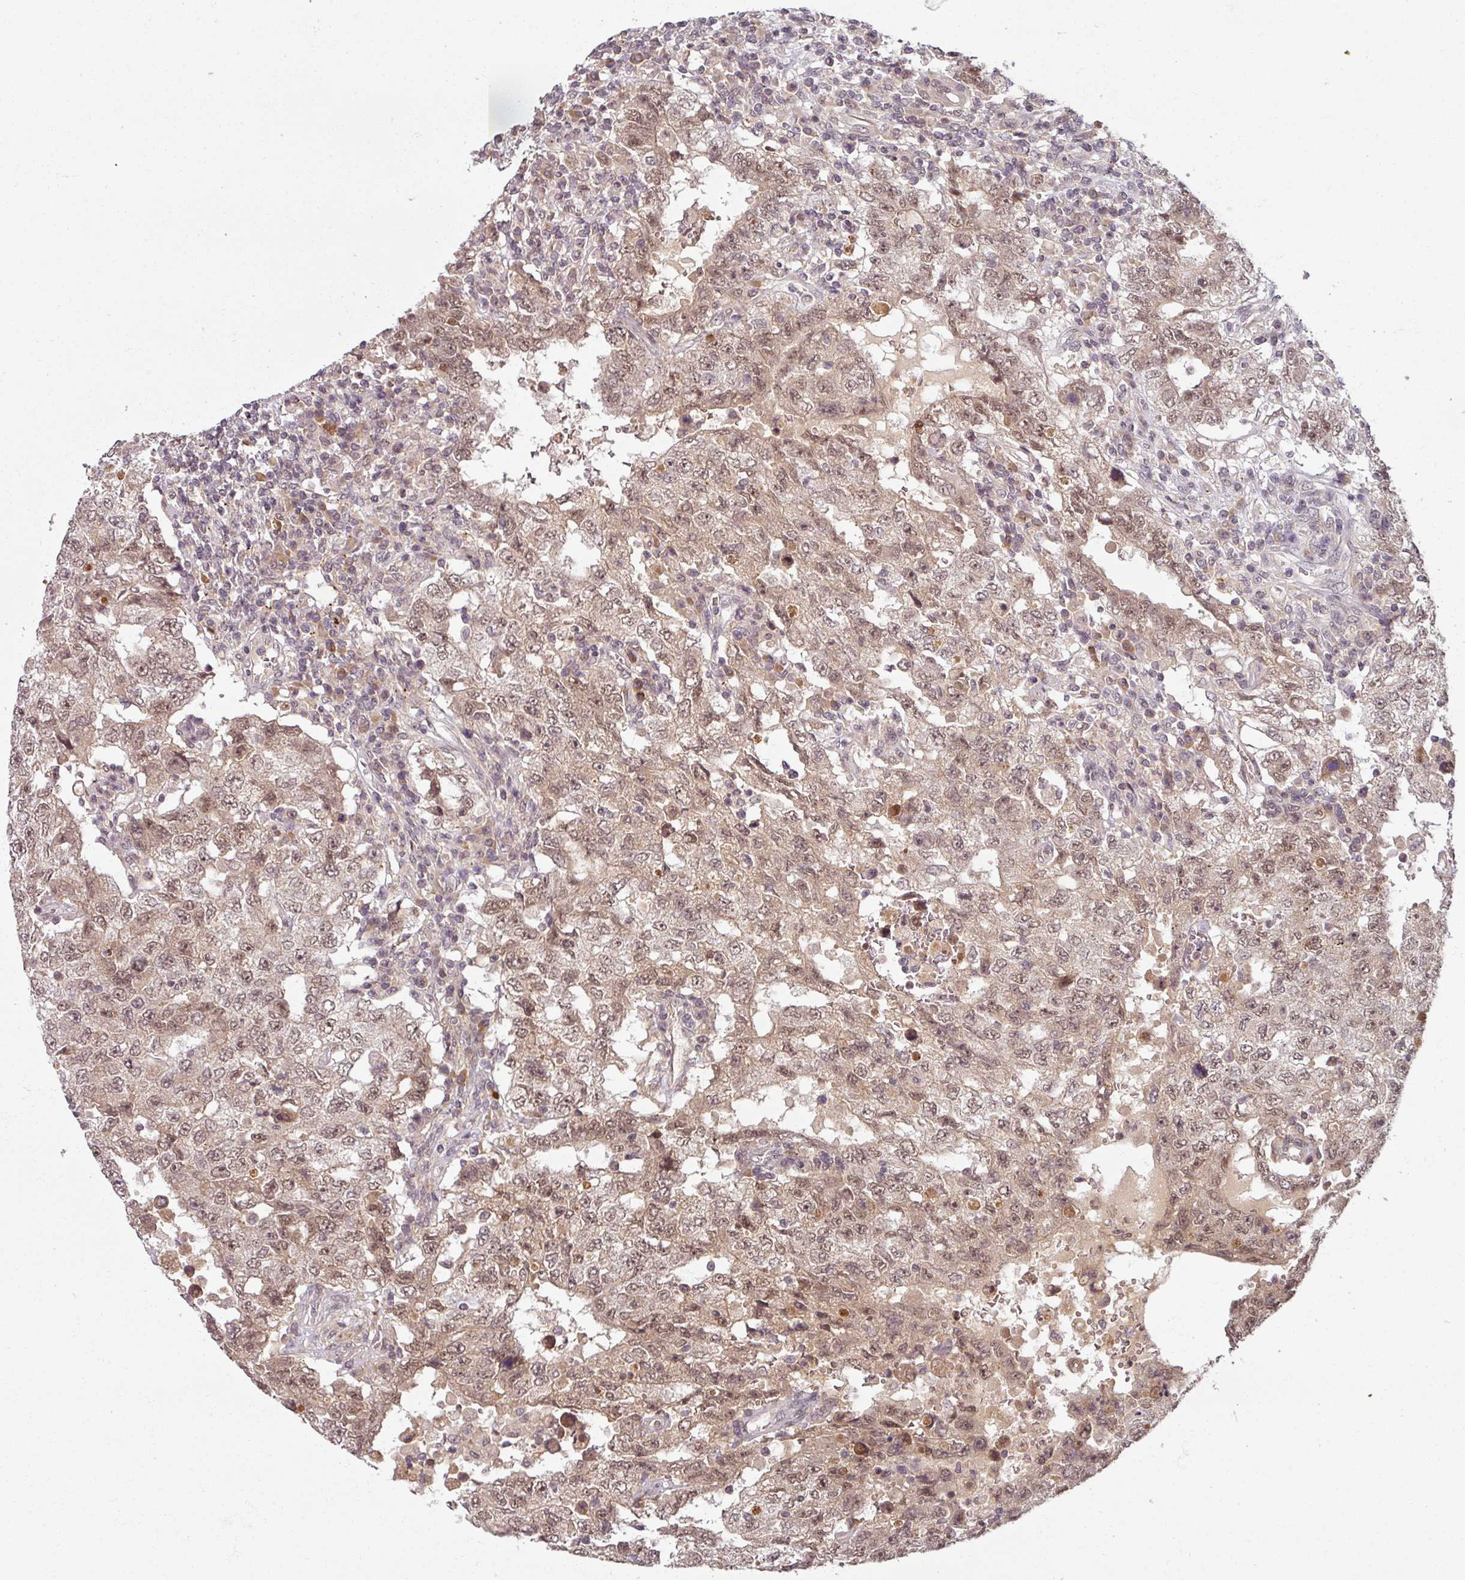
{"staining": {"intensity": "weak", "quantity": ">75%", "location": "cytoplasmic/membranous,nuclear"}, "tissue": "testis cancer", "cell_type": "Tumor cells", "image_type": "cancer", "snomed": [{"axis": "morphology", "description": "Carcinoma, Embryonal, NOS"}, {"axis": "topography", "description": "Testis"}], "caption": "High-magnification brightfield microscopy of testis cancer stained with DAB (3,3'-diaminobenzidine) (brown) and counterstained with hematoxylin (blue). tumor cells exhibit weak cytoplasmic/membranous and nuclear expression is present in approximately>75% of cells.", "gene": "POLR2G", "patient": {"sex": "male", "age": 26}}